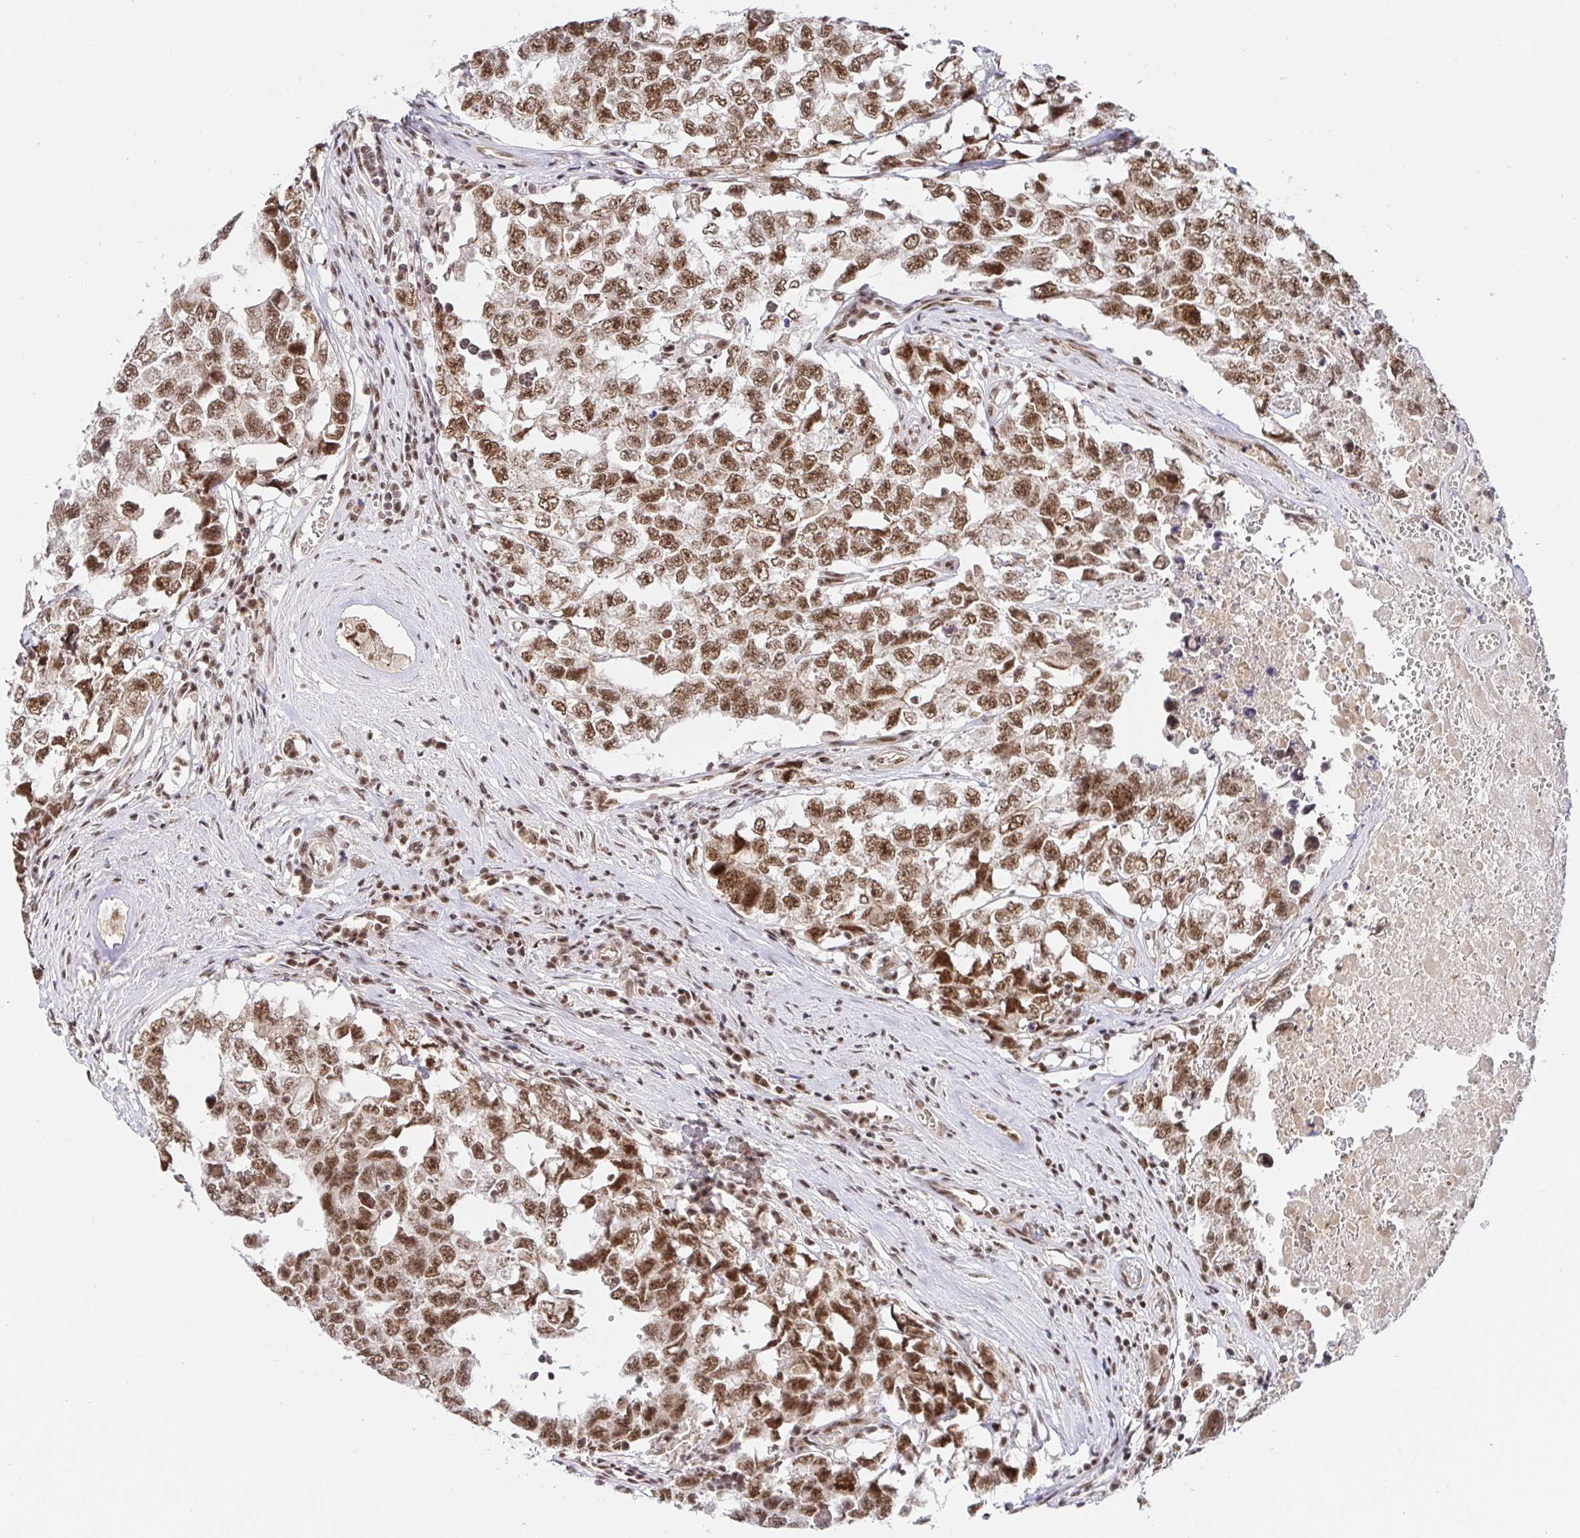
{"staining": {"intensity": "moderate", "quantity": ">75%", "location": "nuclear"}, "tissue": "testis cancer", "cell_type": "Tumor cells", "image_type": "cancer", "snomed": [{"axis": "morphology", "description": "Carcinoma, Embryonal, NOS"}, {"axis": "topography", "description": "Testis"}], "caption": "There is medium levels of moderate nuclear positivity in tumor cells of testis cancer (embryonal carcinoma), as demonstrated by immunohistochemical staining (brown color).", "gene": "USF1", "patient": {"sex": "male", "age": 22}}